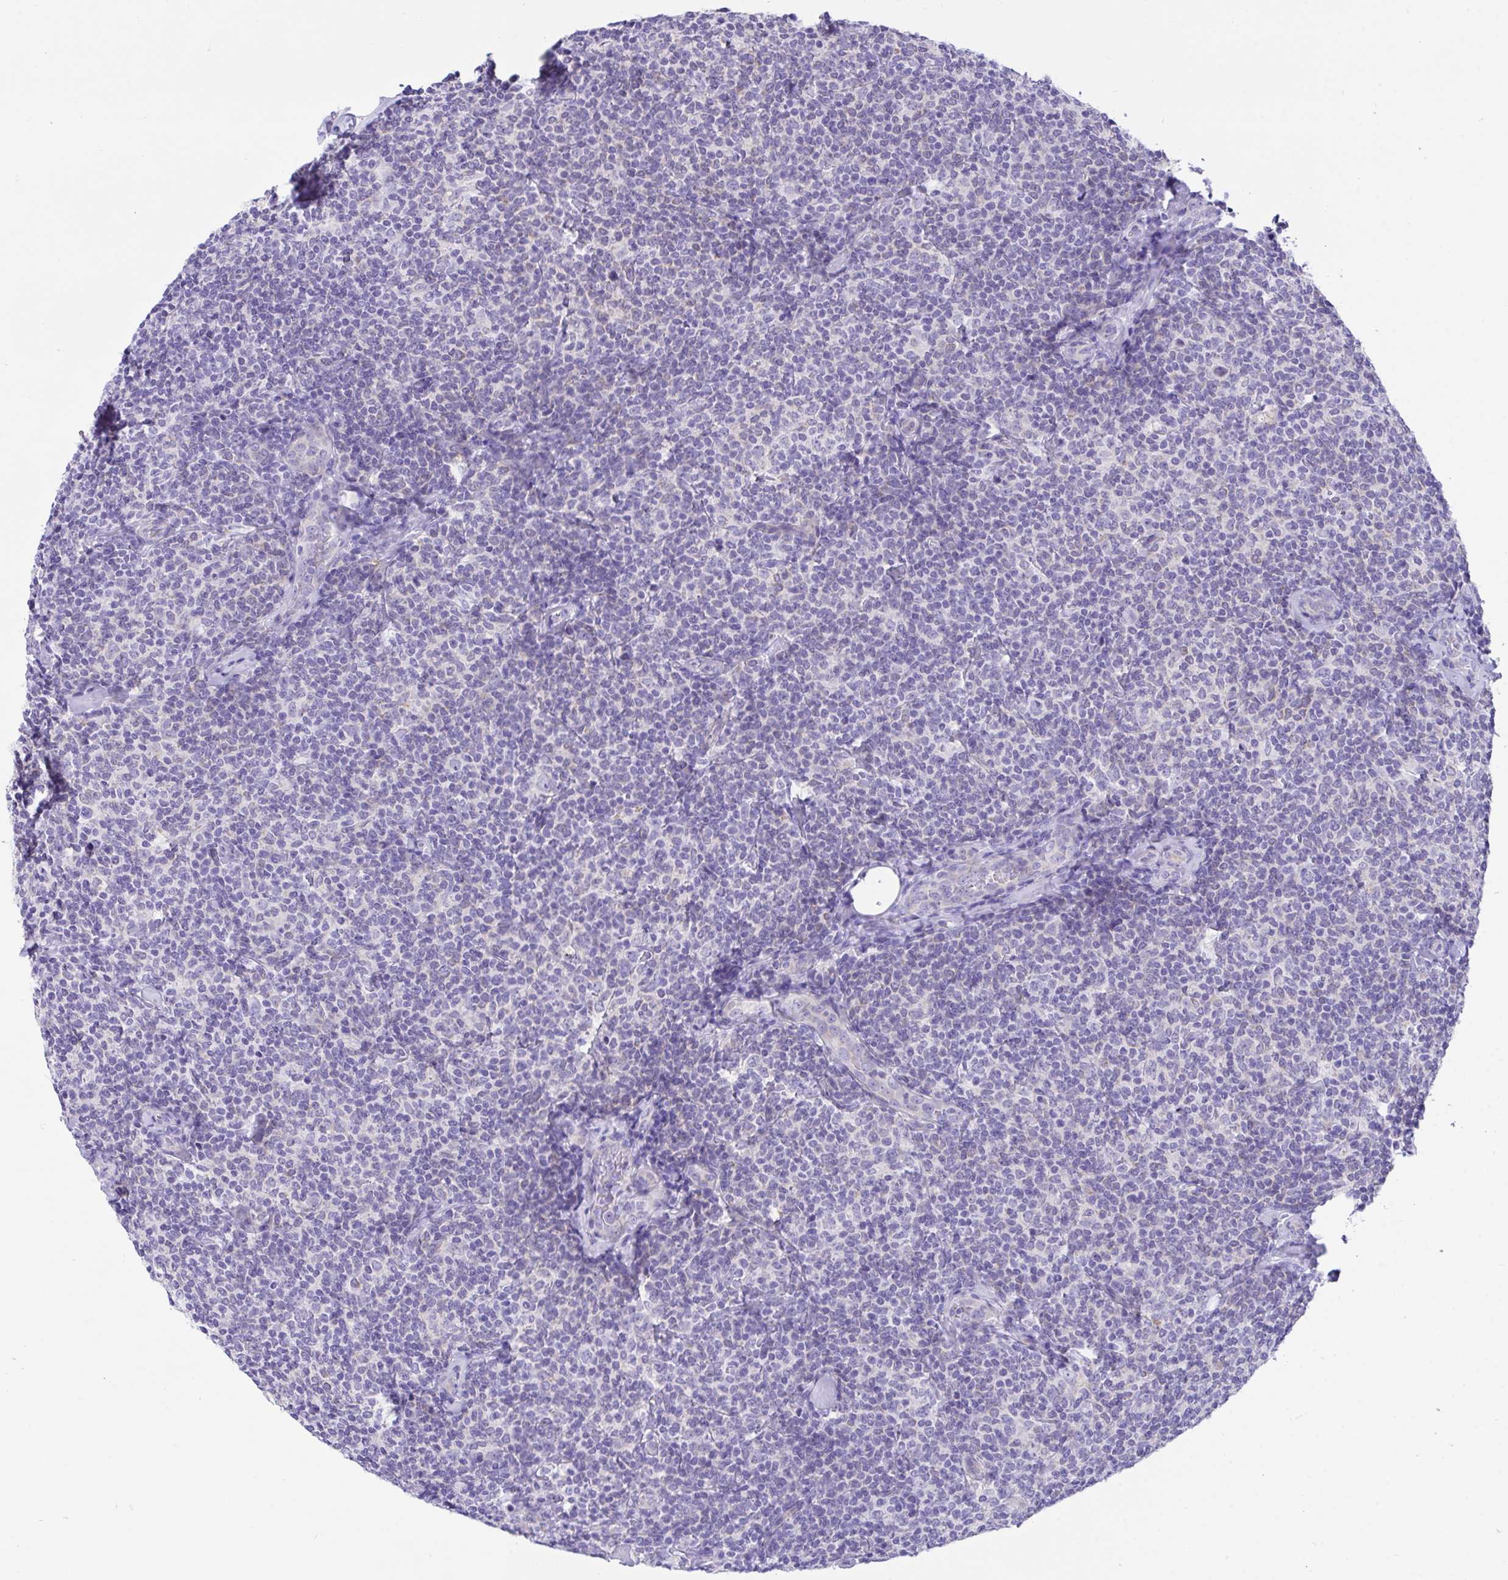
{"staining": {"intensity": "negative", "quantity": "none", "location": "none"}, "tissue": "lymphoma", "cell_type": "Tumor cells", "image_type": "cancer", "snomed": [{"axis": "morphology", "description": "Malignant lymphoma, non-Hodgkin's type, Low grade"}, {"axis": "topography", "description": "Lymph node"}], "caption": "The IHC photomicrograph has no significant staining in tumor cells of lymphoma tissue.", "gene": "TMEM106B", "patient": {"sex": "female", "age": 56}}